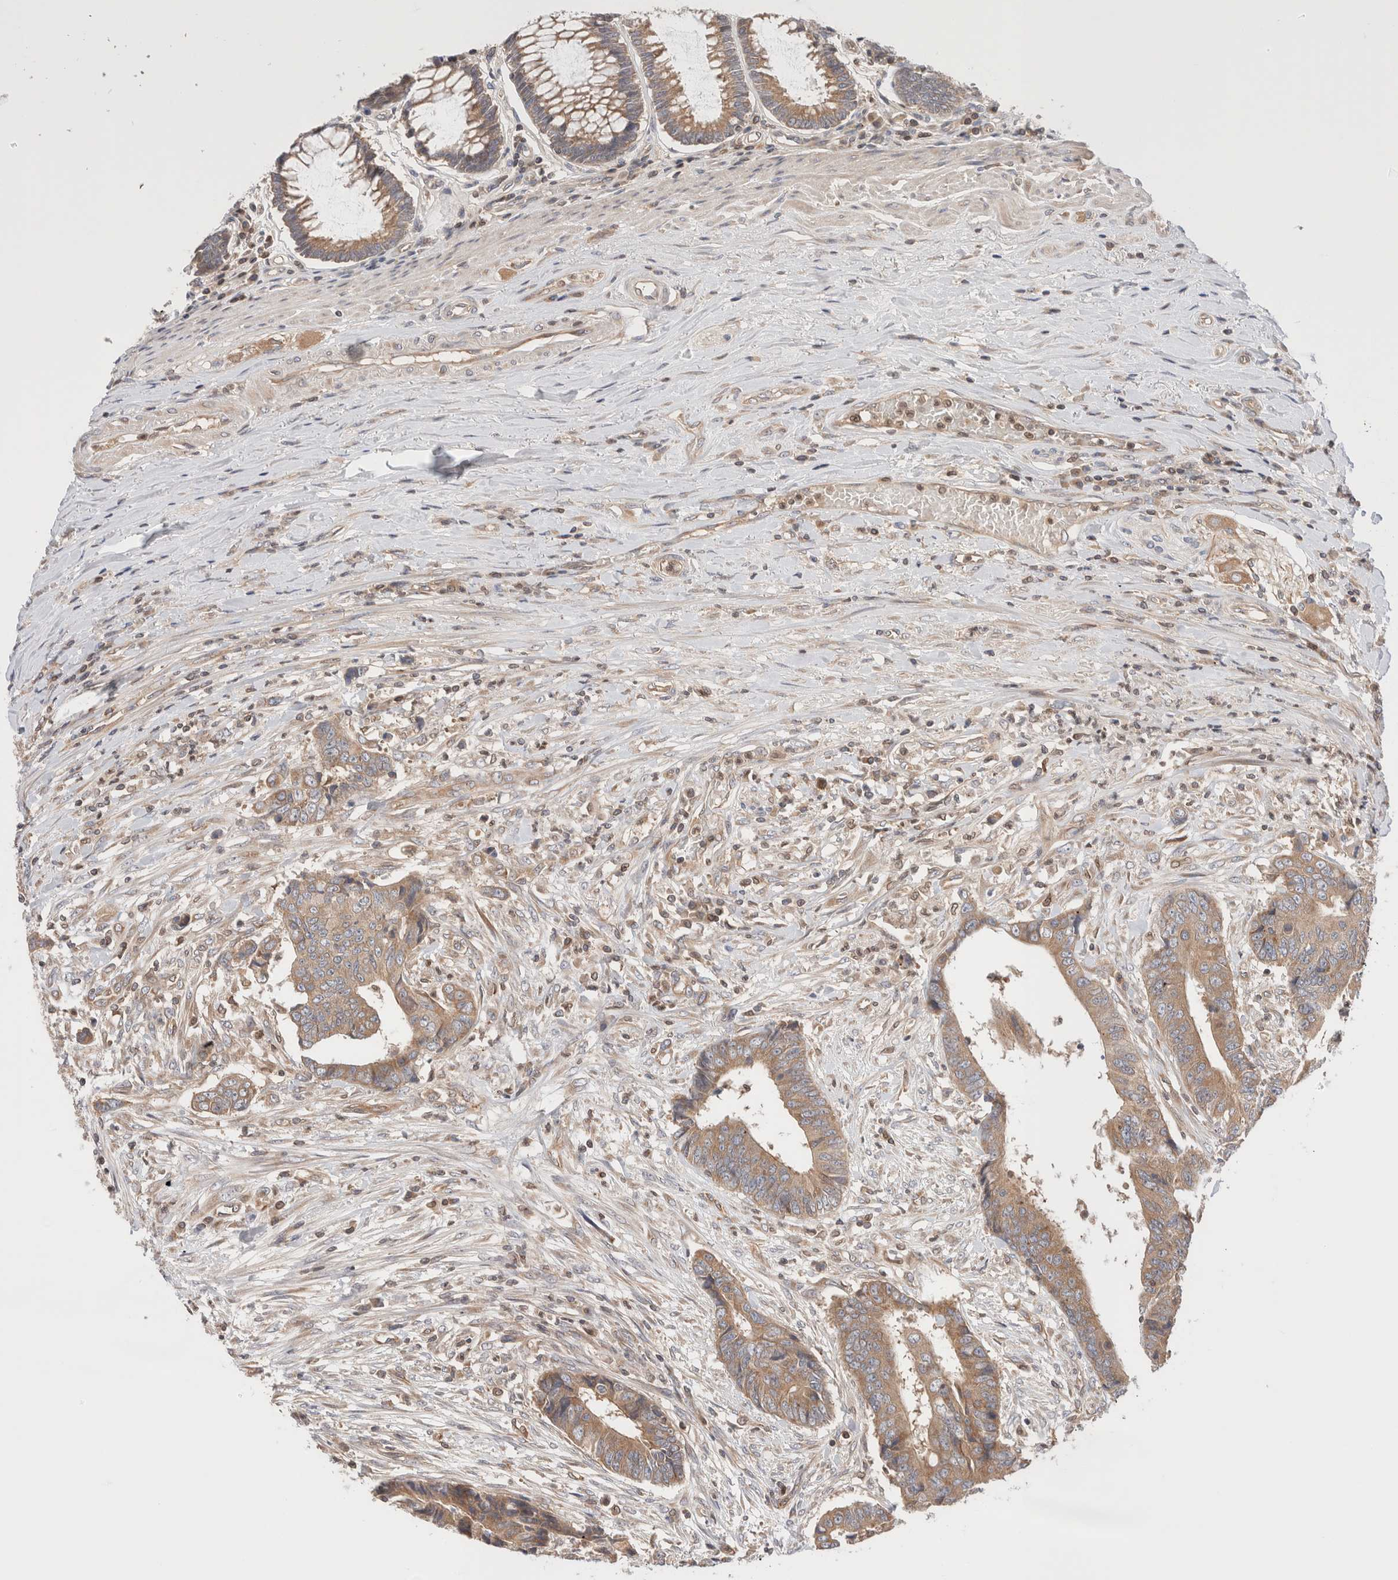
{"staining": {"intensity": "moderate", "quantity": ">75%", "location": "cytoplasmic/membranous"}, "tissue": "colorectal cancer", "cell_type": "Tumor cells", "image_type": "cancer", "snomed": [{"axis": "morphology", "description": "Adenocarcinoma, NOS"}, {"axis": "topography", "description": "Rectum"}], "caption": "The micrograph exhibits a brown stain indicating the presence of a protein in the cytoplasmic/membranous of tumor cells in colorectal cancer (adenocarcinoma).", "gene": "SIKE1", "patient": {"sex": "male", "age": 84}}